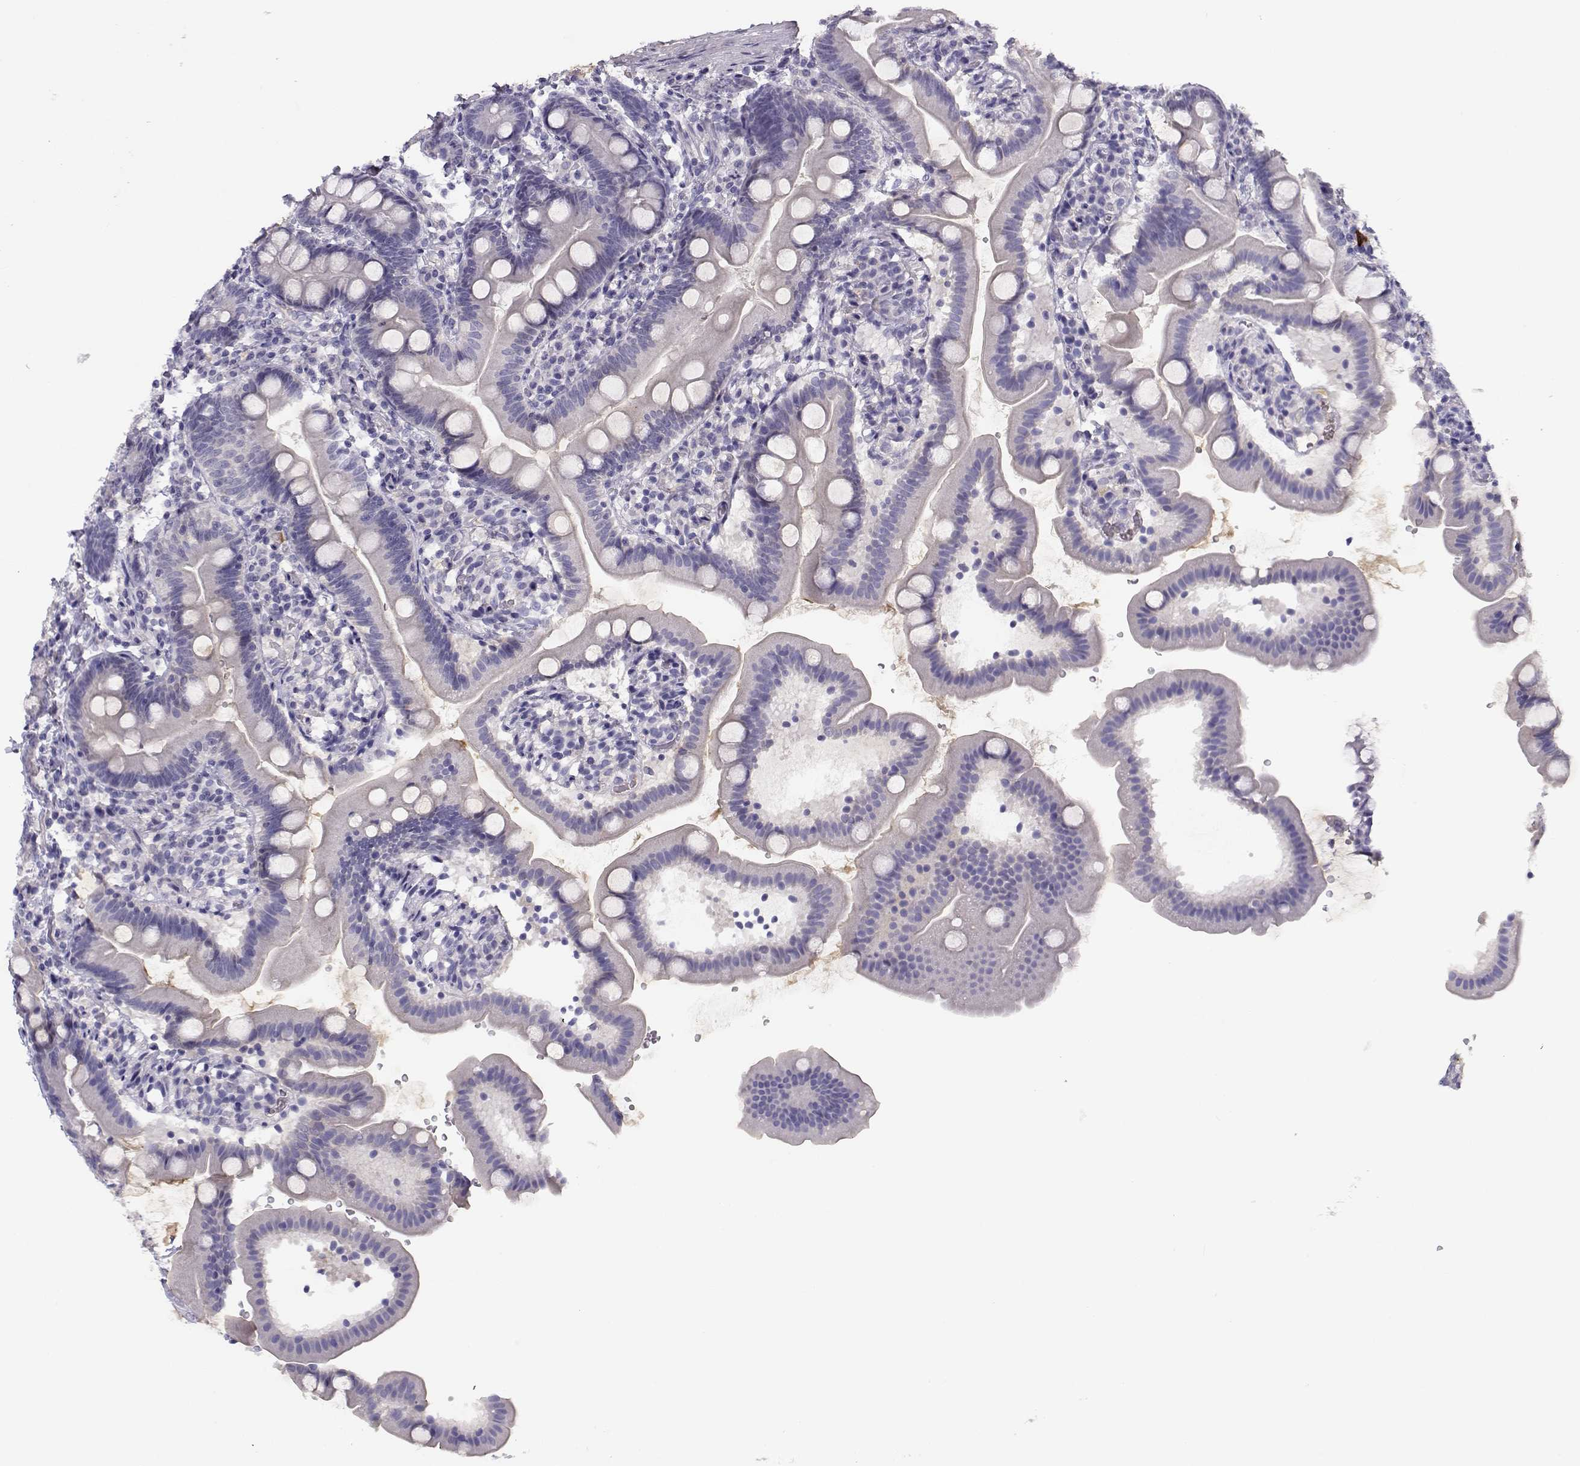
{"staining": {"intensity": "negative", "quantity": "none", "location": "none"}, "tissue": "duodenum", "cell_type": "Glandular cells", "image_type": "normal", "snomed": [{"axis": "morphology", "description": "Normal tissue, NOS"}, {"axis": "topography", "description": "Duodenum"}], "caption": "IHC of benign duodenum reveals no positivity in glandular cells.", "gene": "SLCO6A1", "patient": {"sex": "female", "age": 67}}